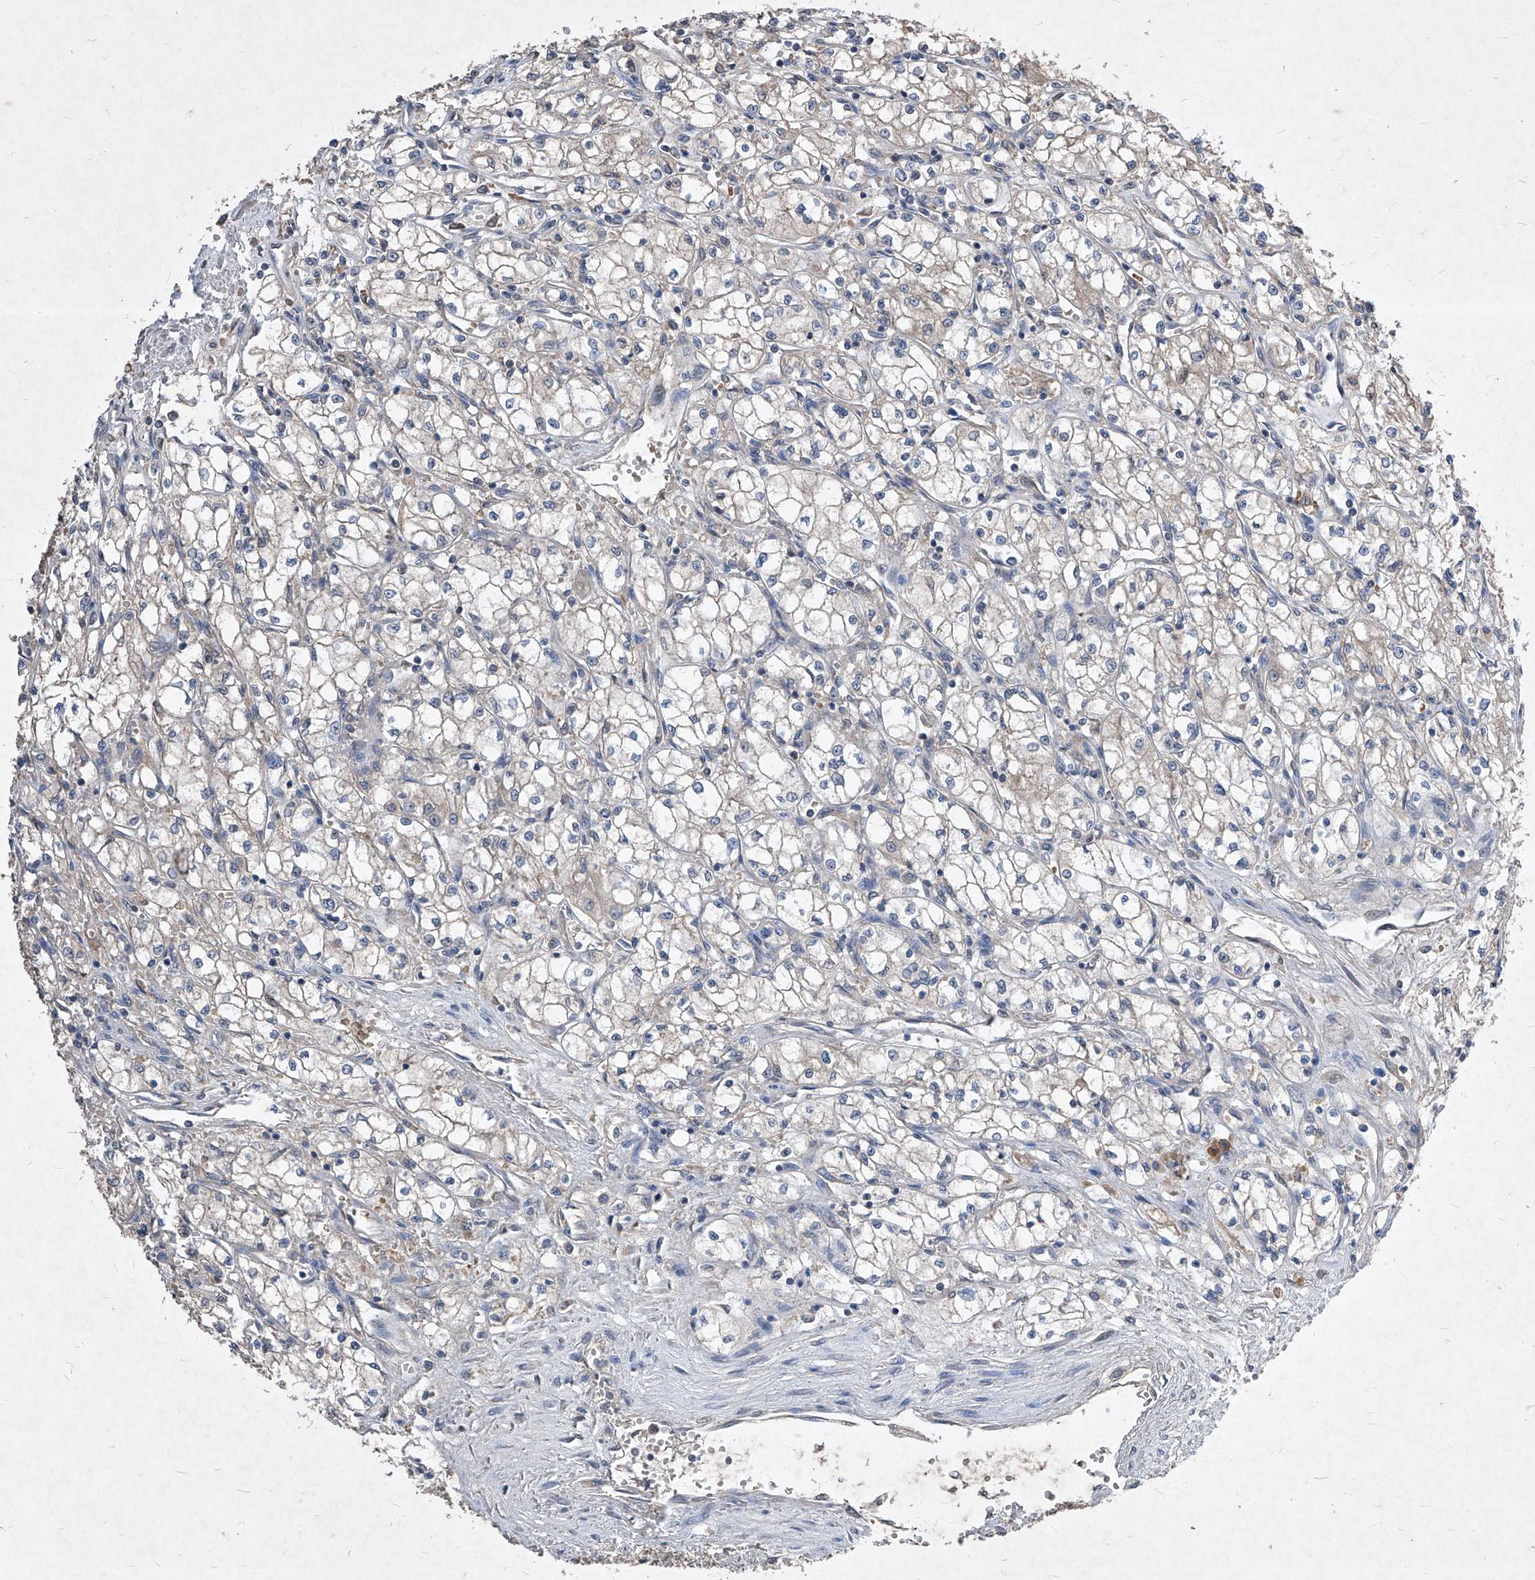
{"staining": {"intensity": "negative", "quantity": "none", "location": "none"}, "tissue": "renal cancer", "cell_type": "Tumor cells", "image_type": "cancer", "snomed": [{"axis": "morphology", "description": "Normal tissue, NOS"}, {"axis": "morphology", "description": "Adenocarcinoma, NOS"}, {"axis": "topography", "description": "Kidney"}], "caption": "Immunohistochemical staining of human renal cancer (adenocarcinoma) exhibits no significant positivity in tumor cells.", "gene": "SYNGR1", "patient": {"sex": "male", "age": 59}}